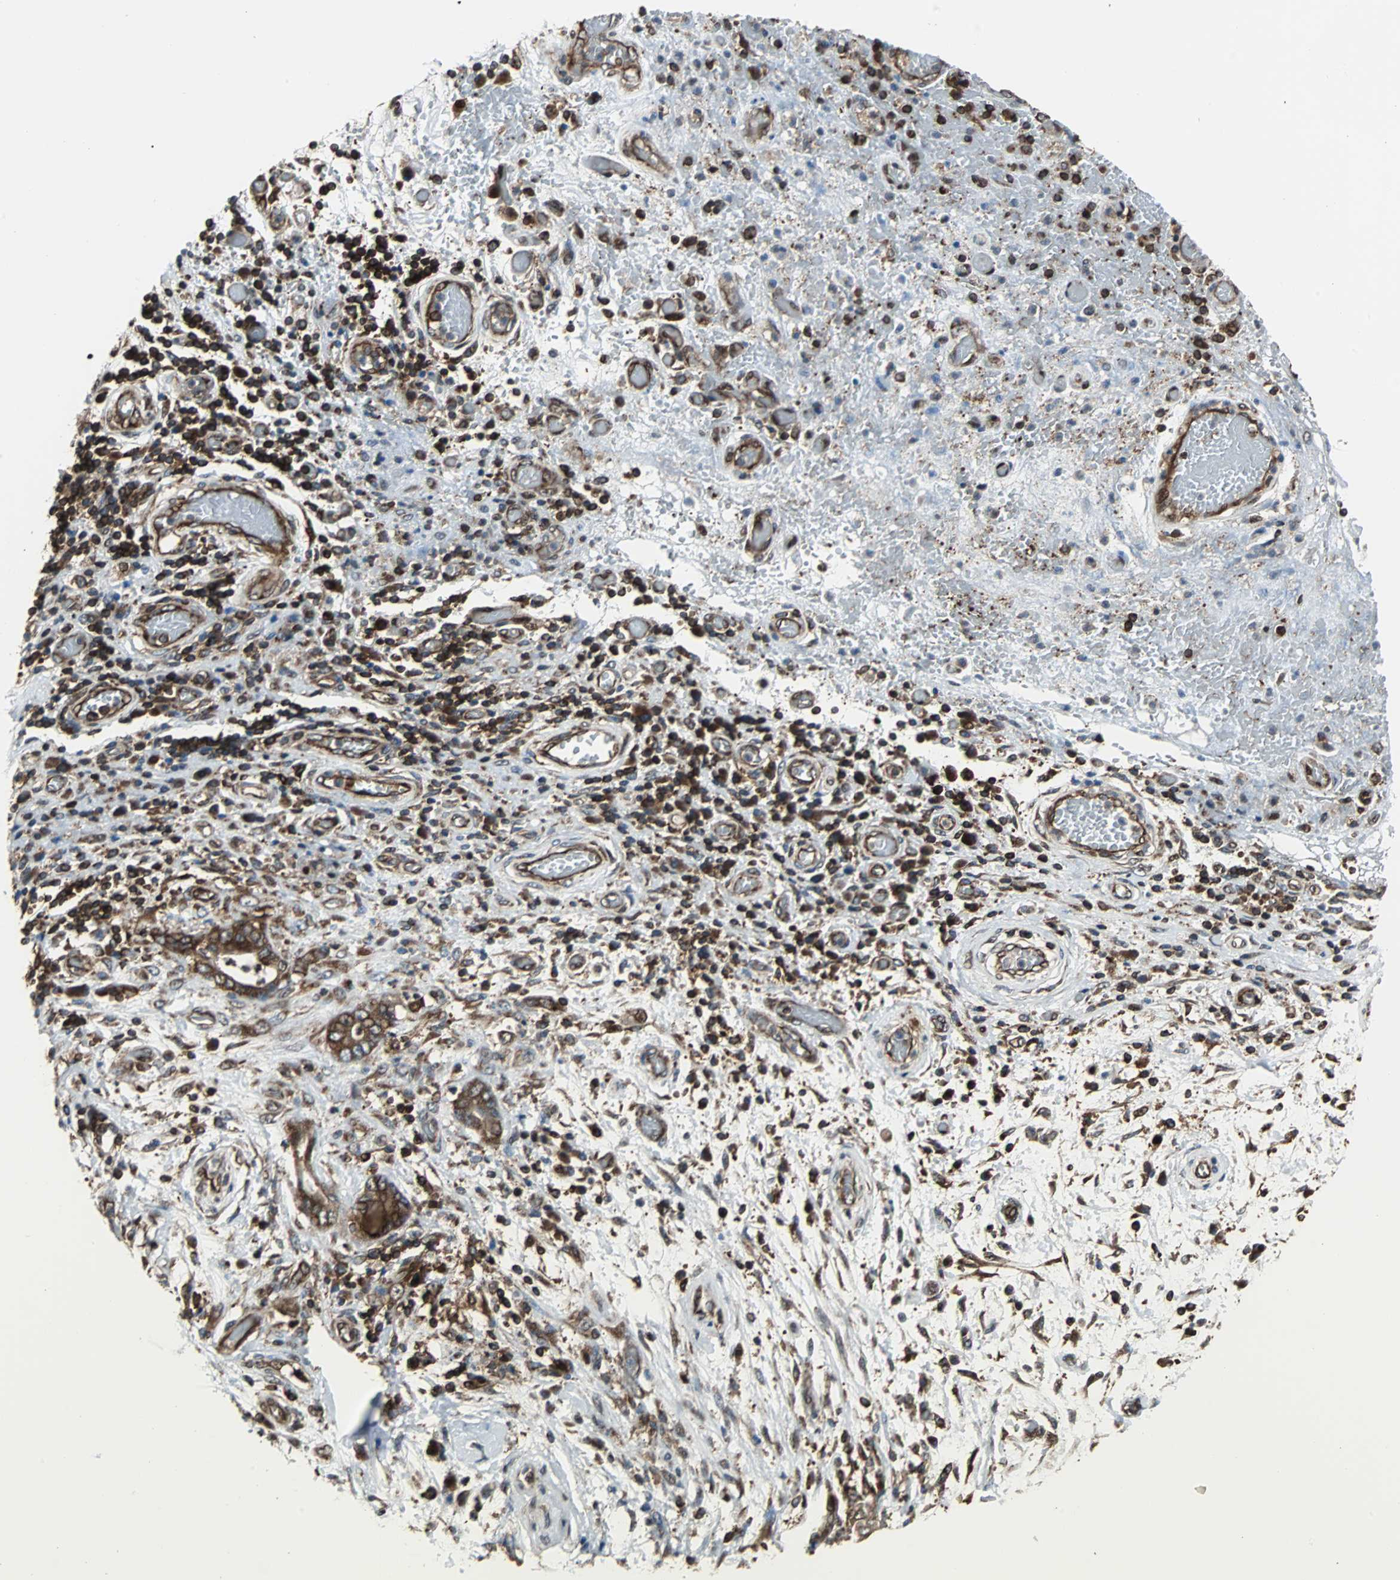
{"staining": {"intensity": "strong", "quantity": ">75%", "location": "cytoplasmic/membranous"}, "tissue": "stomach cancer", "cell_type": "Tumor cells", "image_type": "cancer", "snomed": [{"axis": "morphology", "description": "Adenocarcinoma, NOS"}, {"axis": "topography", "description": "Stomach"}], "caption": "A brown stain shows strong cytoplasmic/membranous positivity of a protein in human stomach cancer (adenocarcinoma) tumor cells.", "gene": "RELA", "patient": {"sex": "female", "age": 73}}